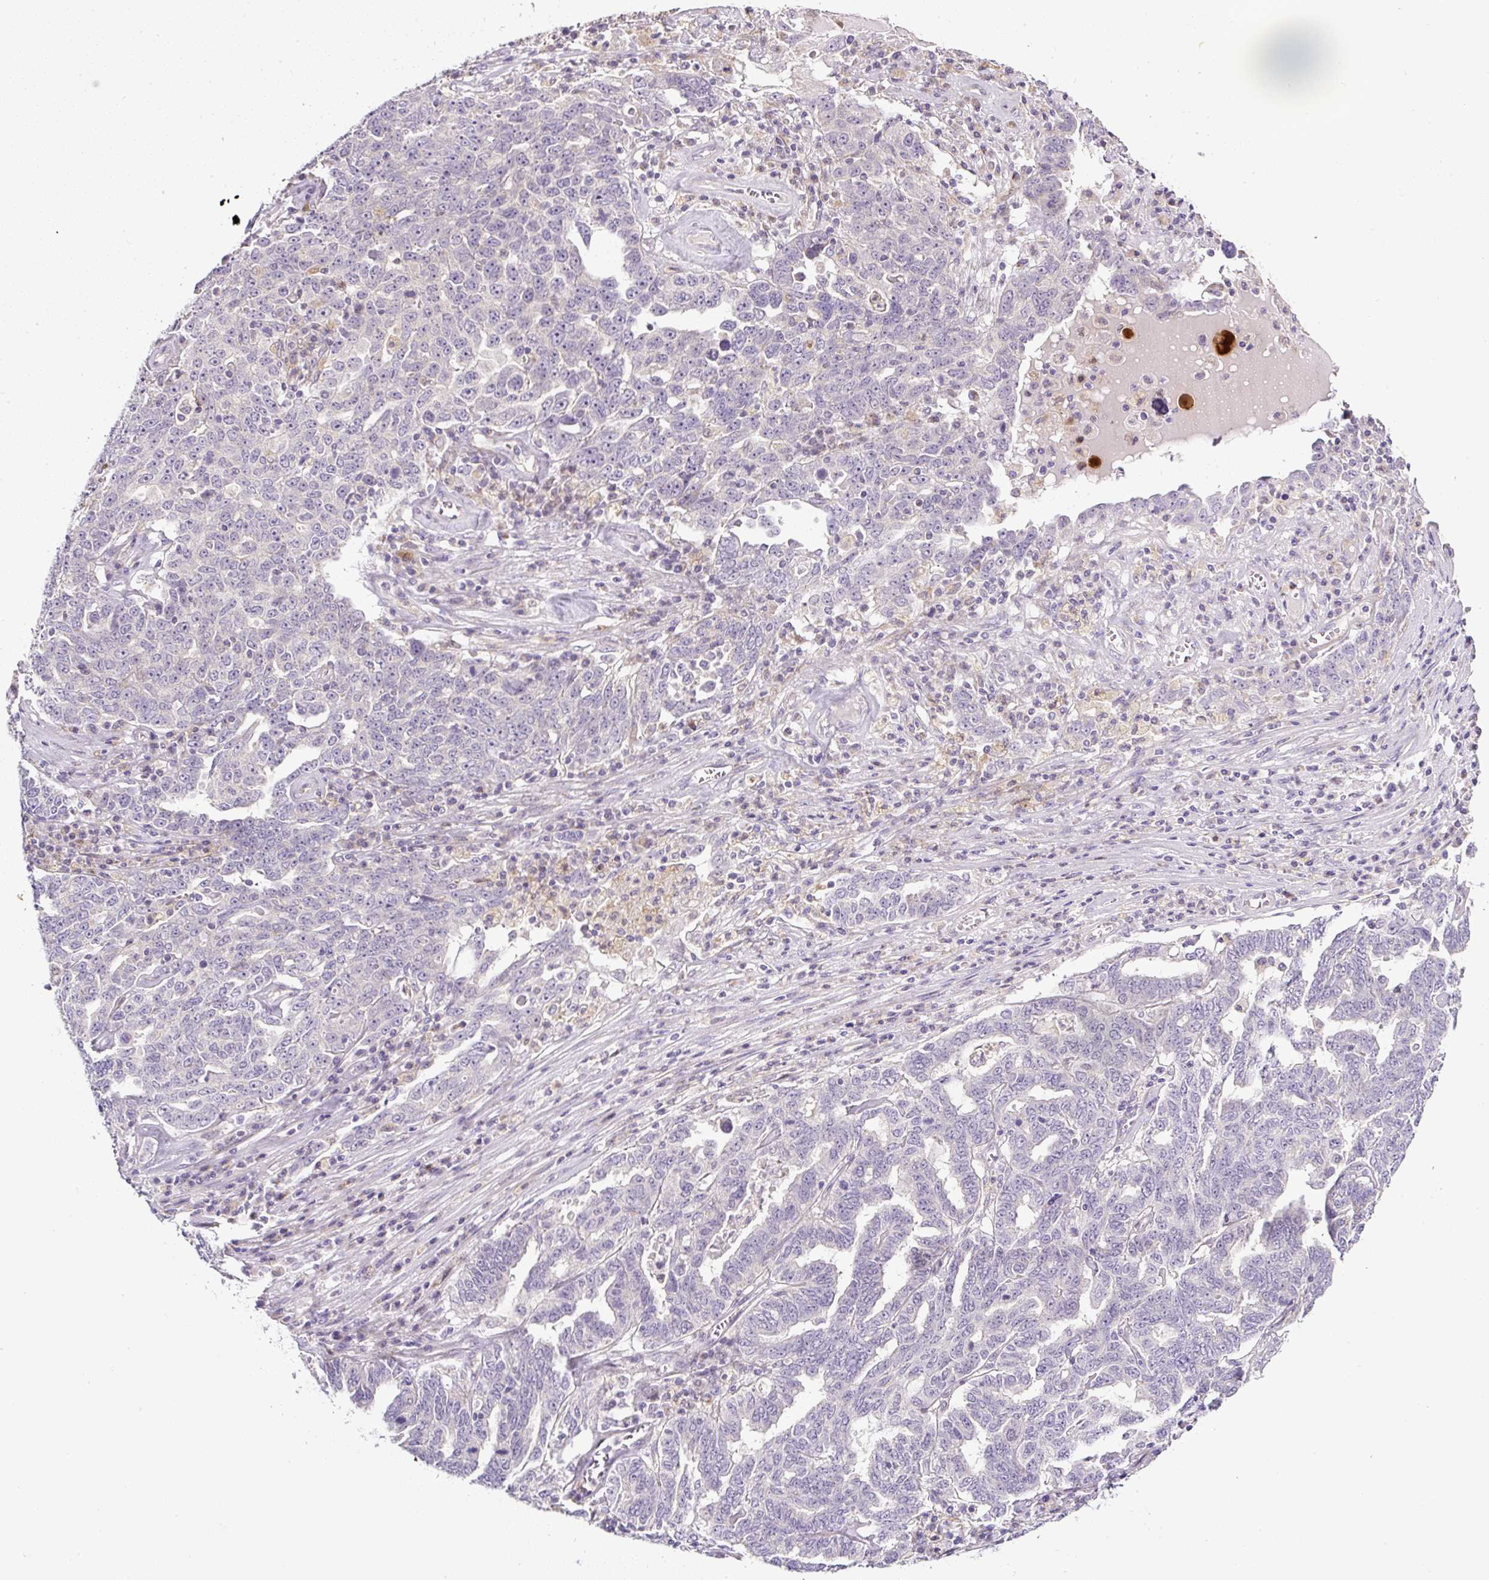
{"staining": {"intensity": "negative", "quantity": "none", "location": "none"}, "tissue": "ovarian cancer", "cell_type": "Tumor cells", "image_type": "cancer", "snomed": [{"axis": "morphology", "description": "Carcinoma, endometroid"}, {"axis": "topography", "description": "Ovary"}], "caption": "A histopathology image of ovarian endometroid carcinoma stained for a protein shows no brown staining in tumor cells. (DAB IHC, high magnification).", "gene": "HPS4", "patient": {"sex": "female", "age": 62}}